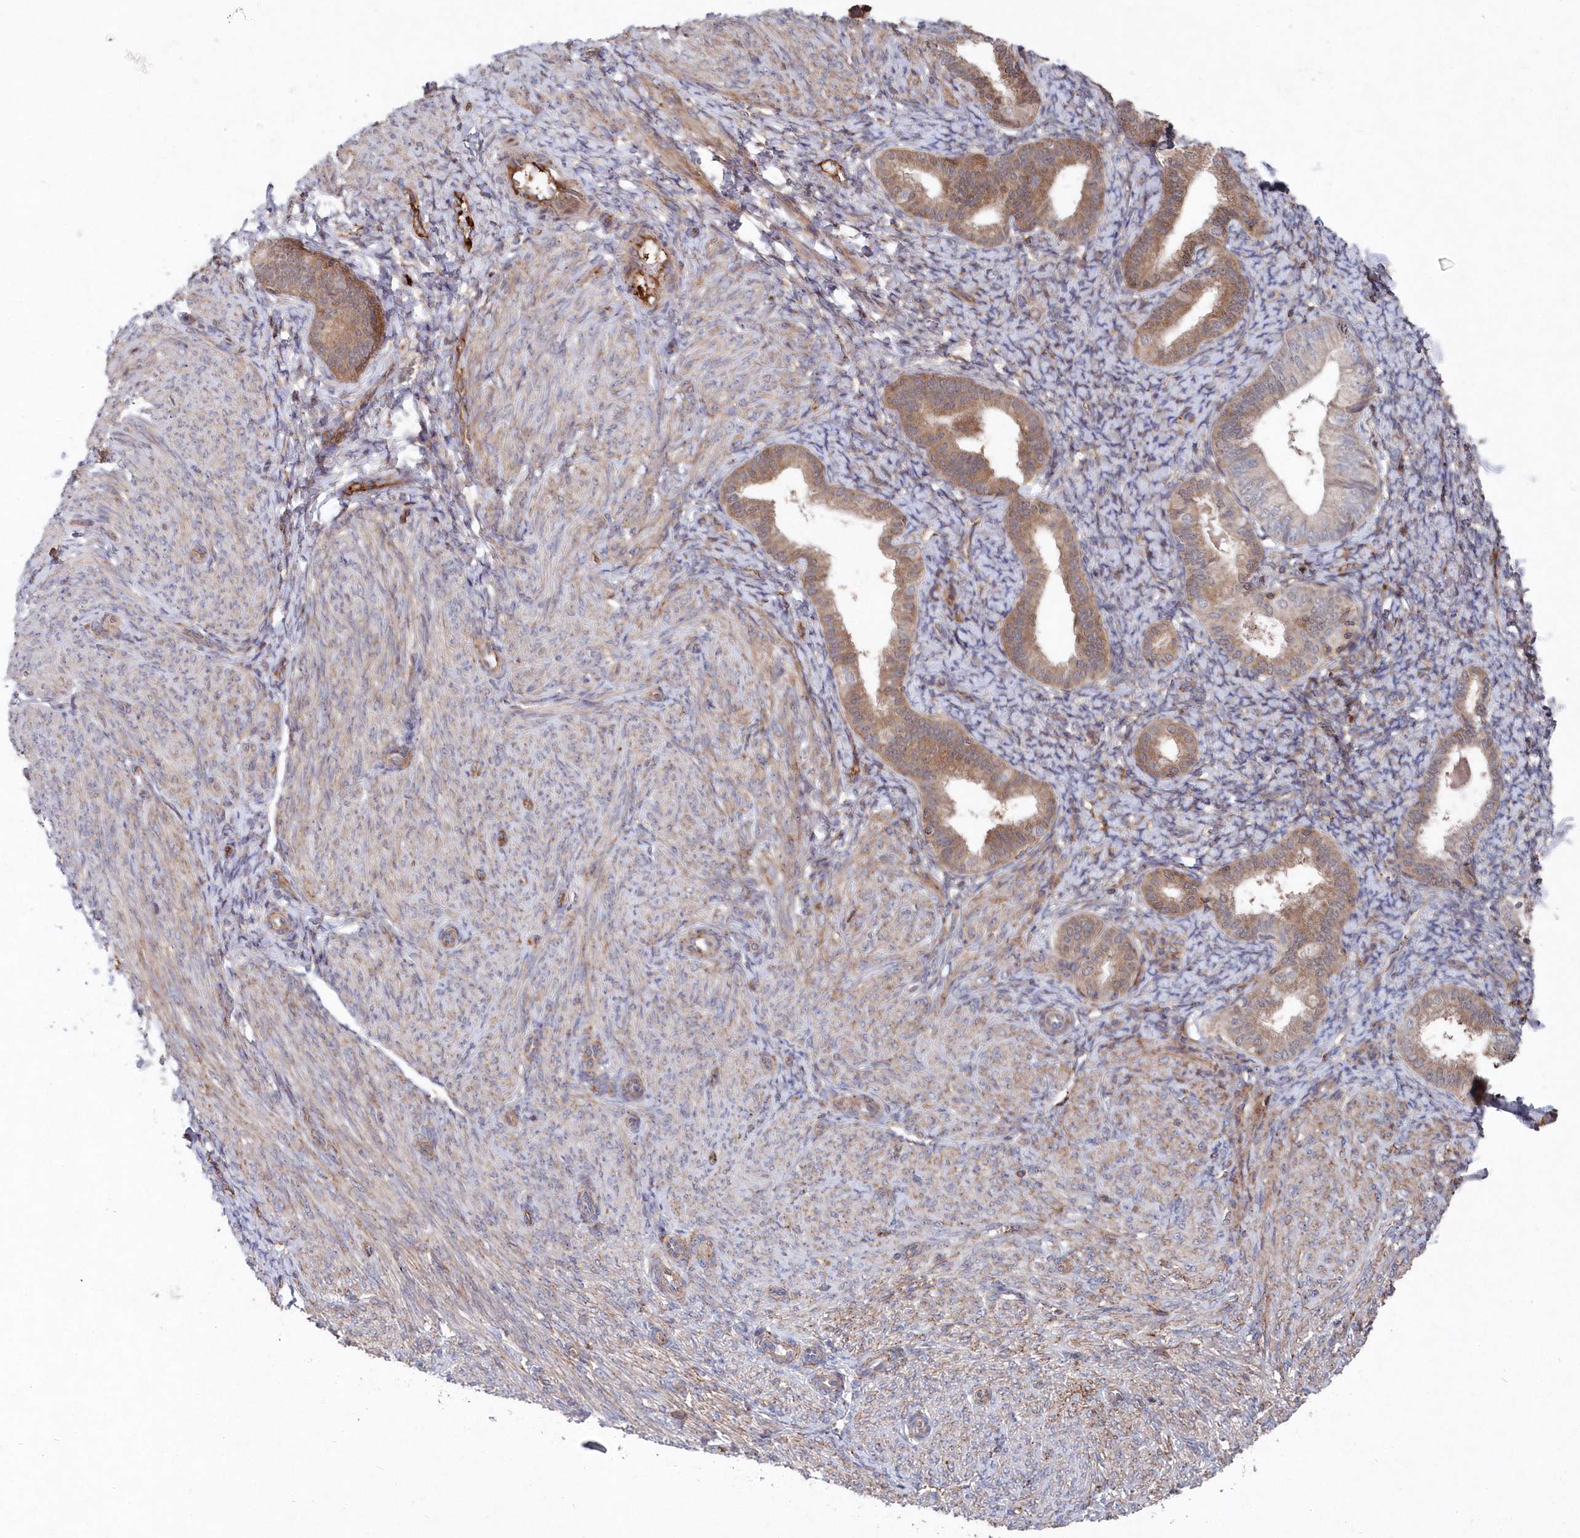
{"staining": {"intensity": "negative", "quantity": "none", "location": "none"}, "tissue": "endometrium", "cell_type": "Cells in endometrial stroma", "image_type": "normal", "snomed": [{"axis": "morphology", "description": "Normal tissue, NOS"}, {"axis": "topography", "description": "Endometrium"}], "caption": "This is an IHC micrograph of unremarkable human endometrium. There is no staining in cells in endometrial stroma.", "gene": "ABHD14B", "patient": {"sex": "female", "age": 72}}